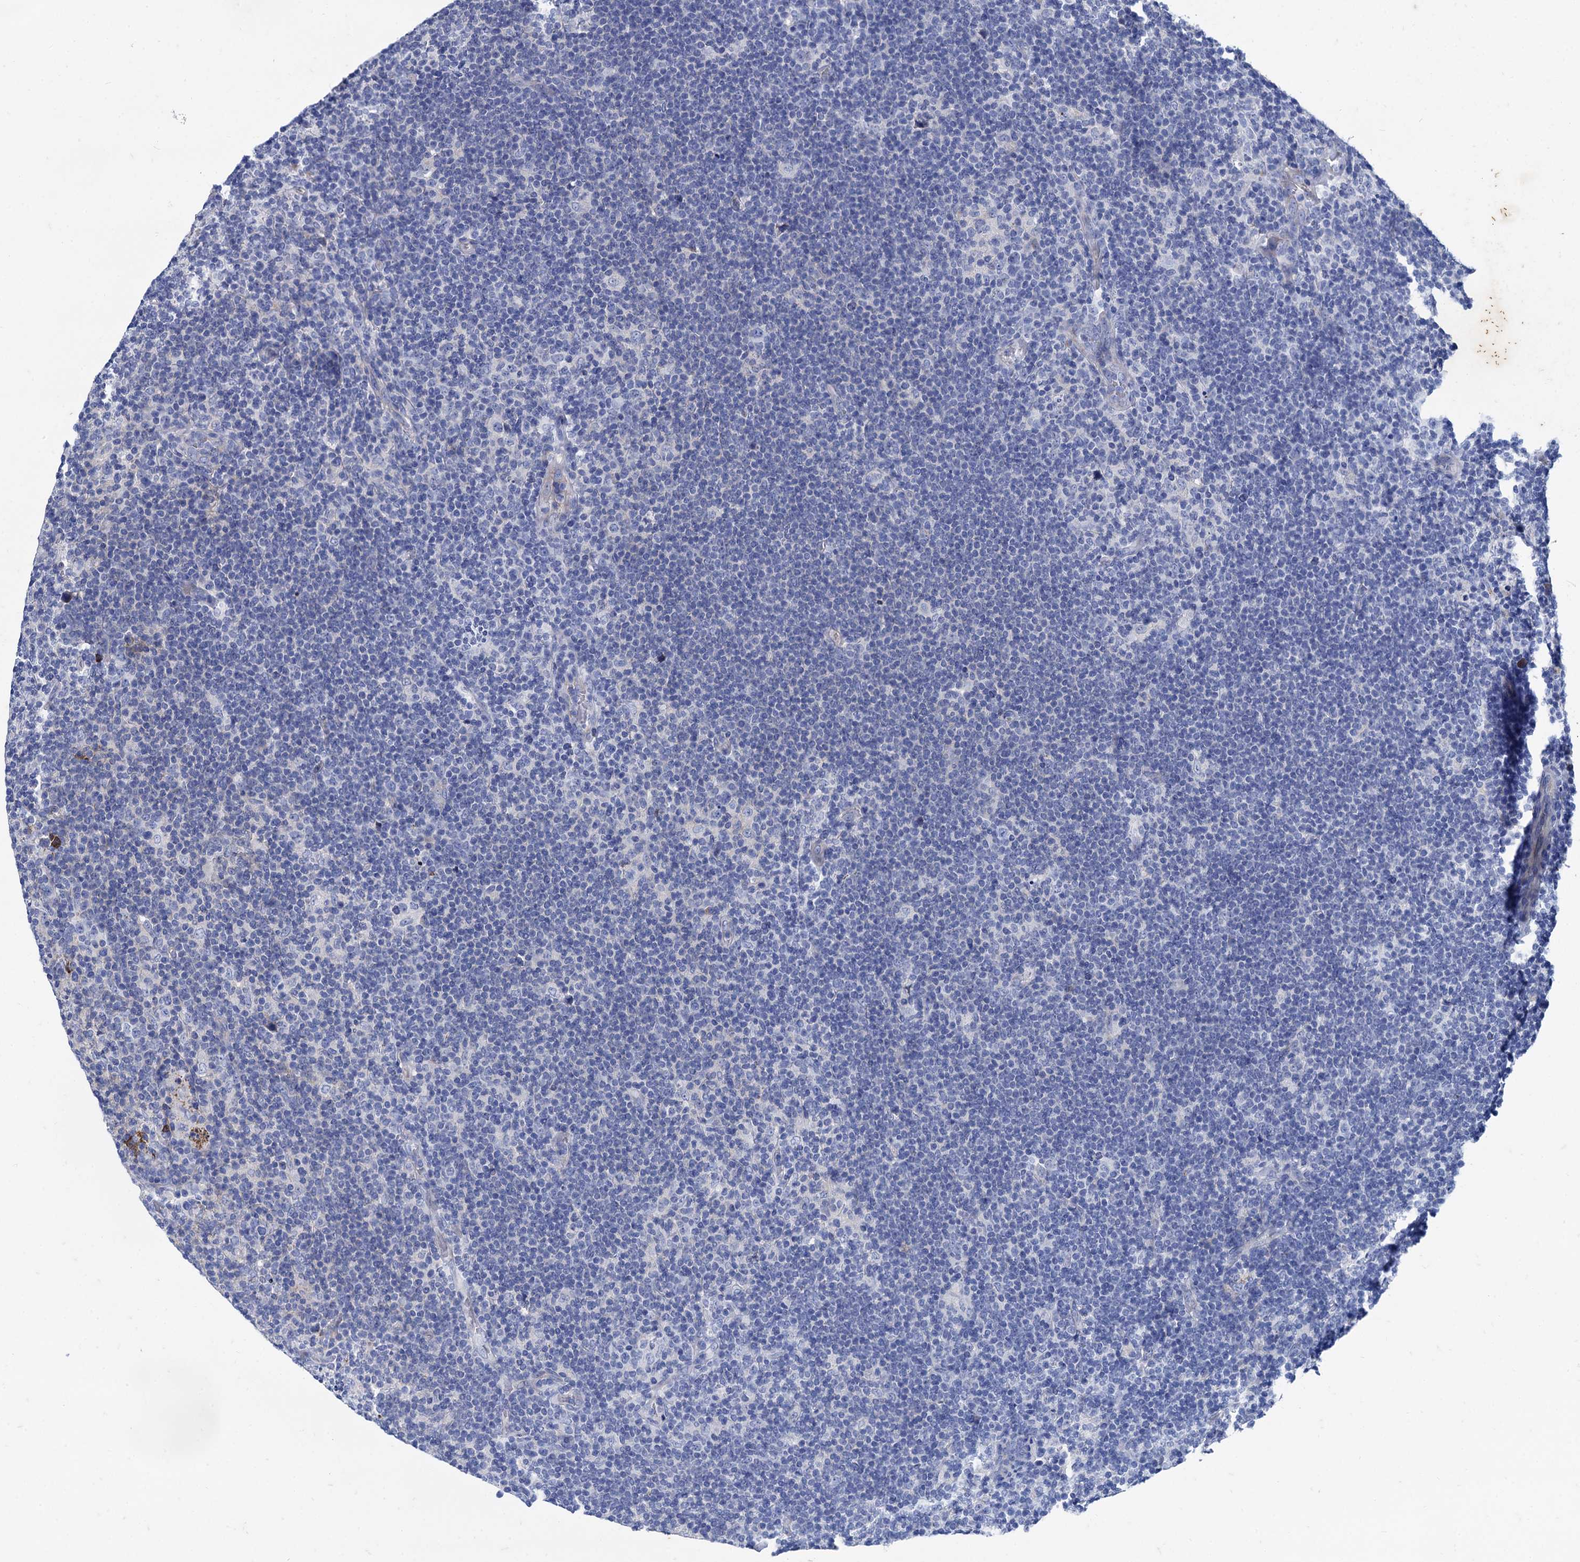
{"staining": {"intensity": "negative", "quantity": "none", "location": "none"}, "tissue": "lymphoma", "cell_type": "Tumor cells", "image_type": "cancer", "snomed": [{"axis": "morphology", "description": "Hodgkin's disease, NOS"}, {"axis": "topography", "description": "Lymph node"}], "caption": "Immunohistochemical staining of lymphoma shows no significant positivity in tumor cells.", "gene": "TMEM72", "patient": {"sex": "female", "age": 57}}